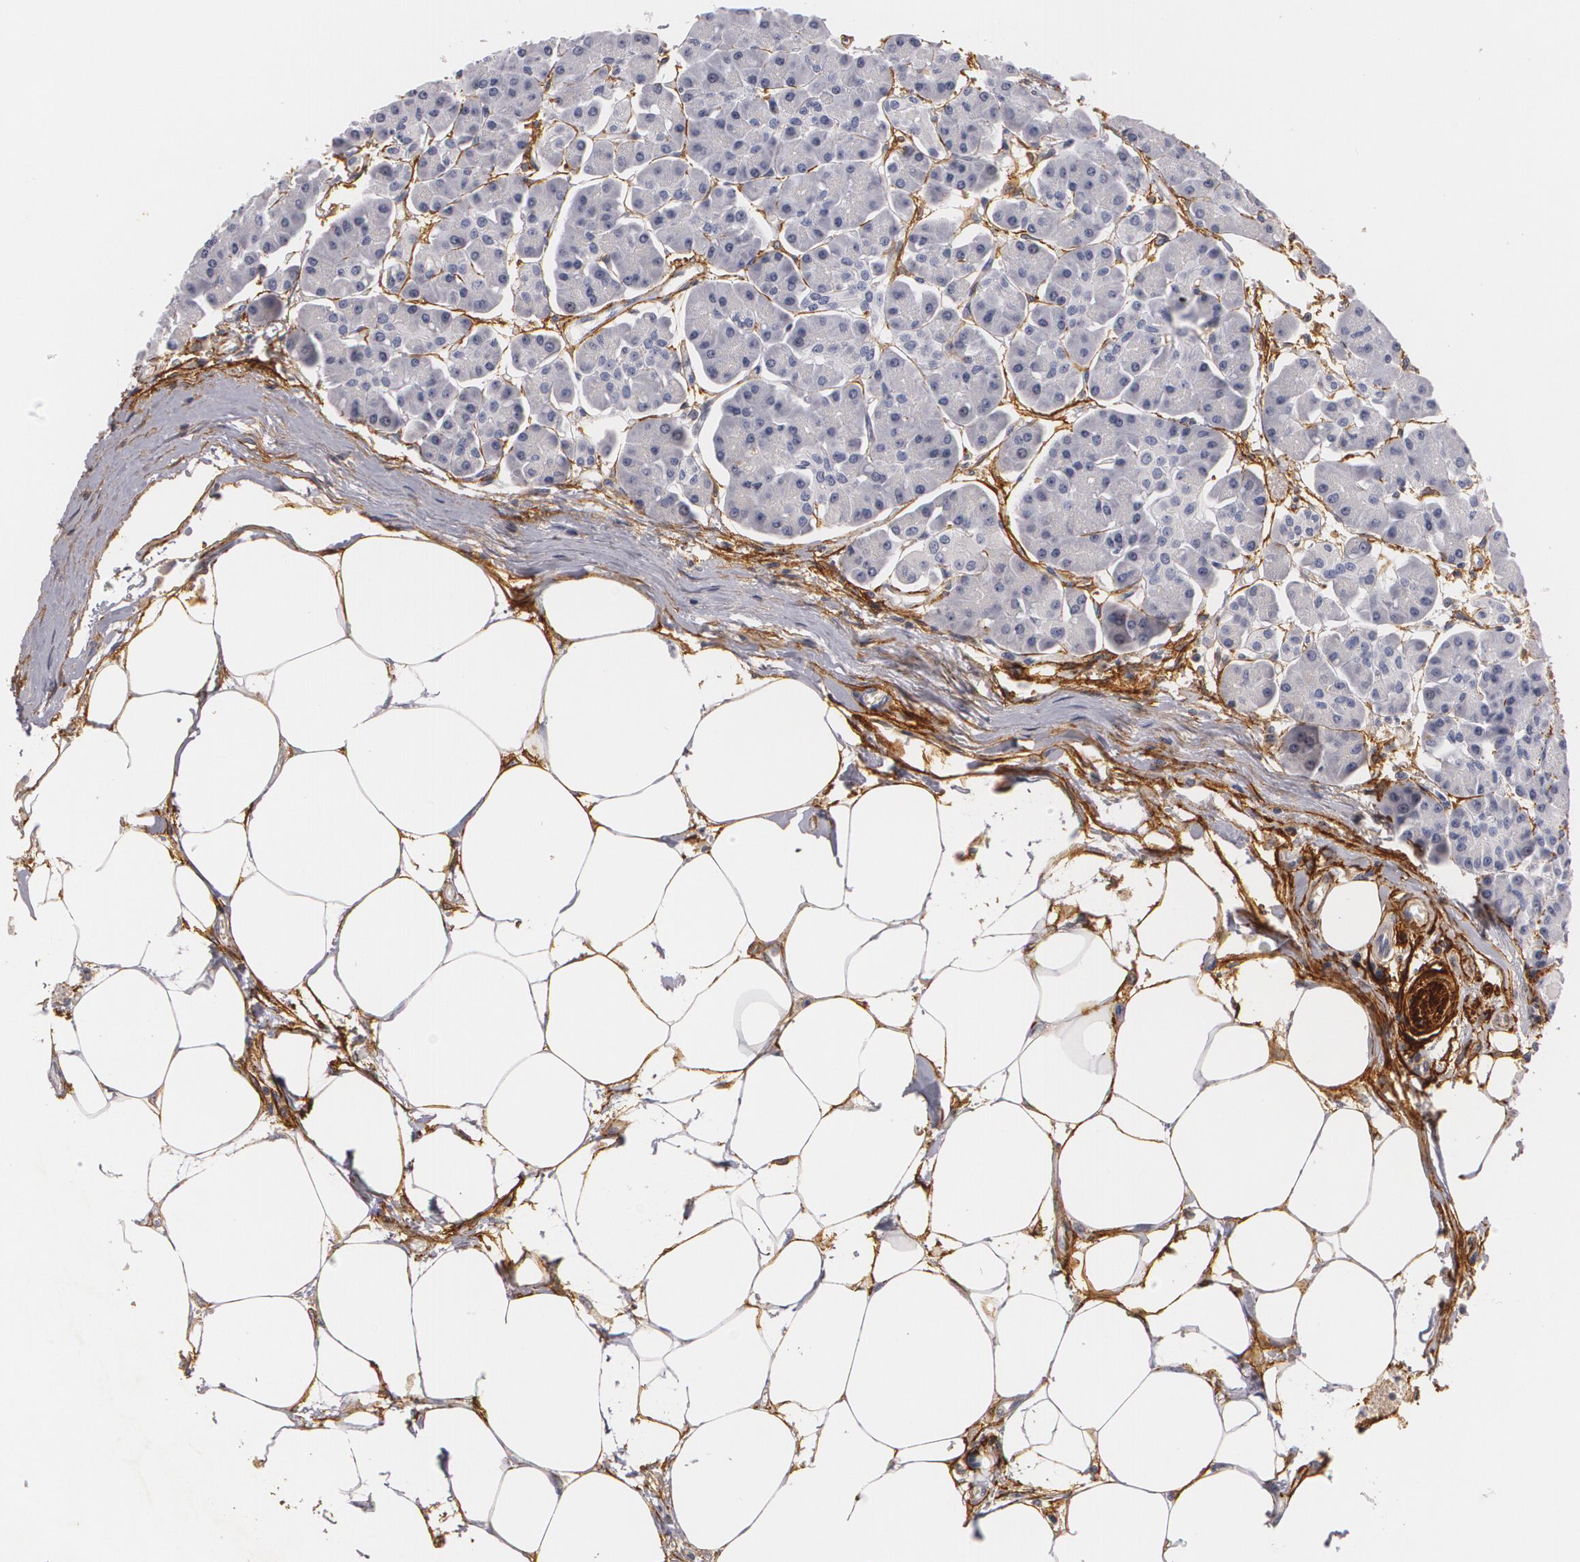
{"staining": {"intensity": "negative", "quantity": "none", "location": "none"}, "tissue": "pancreas", "cell_type": "Exocrine glandular cells", "image_type": "normal", "snomed": [{"axis": "morphology", "description": "Normal tissue, NOS"}, {"axis": "topography", "description": "Pancreas"}, {"axis": "topography", "description": "Duodenum"}], "caption": "This histopathology image is of normal pancreas stained with immunohistochemistry (IHC) to label a protein in brown with the nuclei are counter-stained blue. There is no expression in exocrine glandular cells.", "gene": "NGFR", "patient": {"sex": "male", "age": 79}}